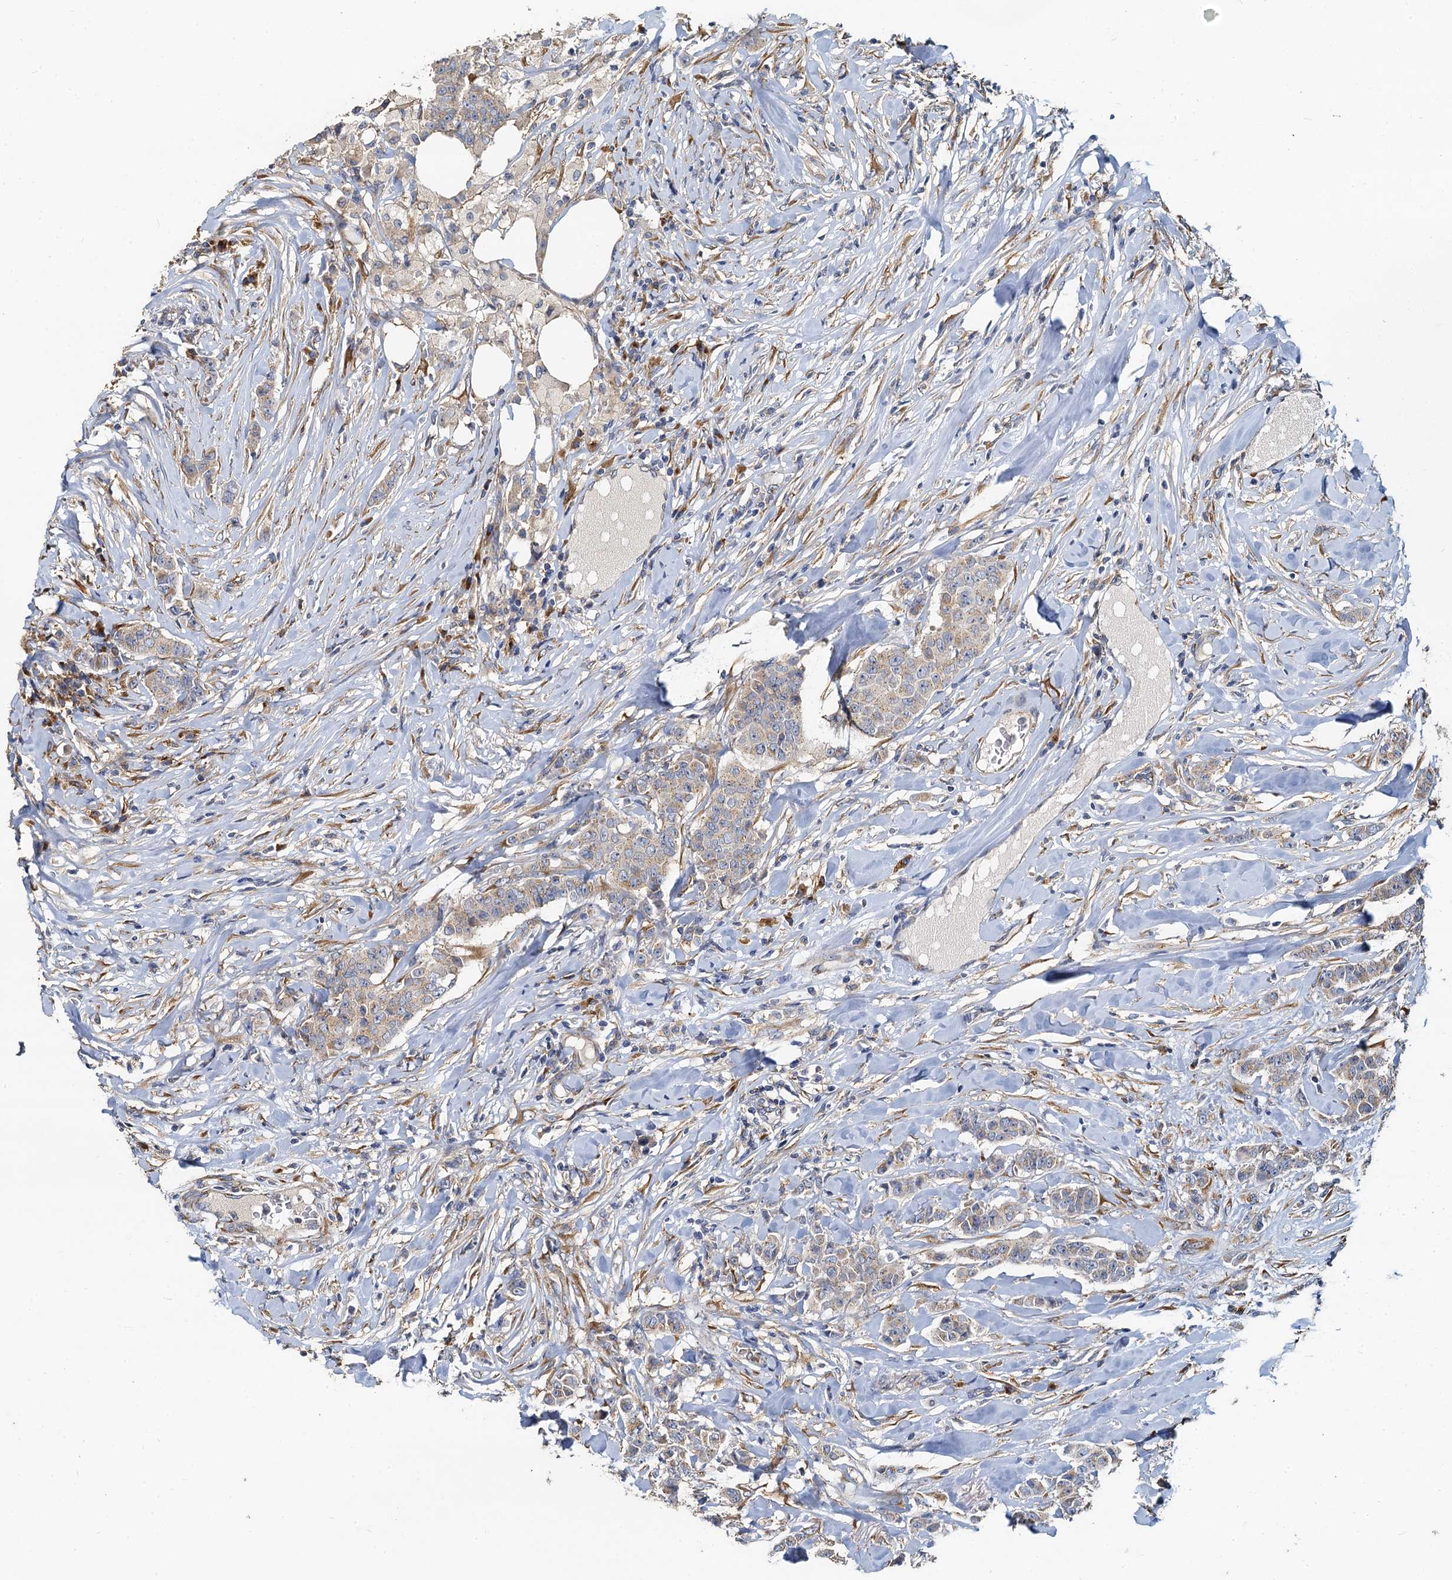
{"staining": {"intensity": "weak", "quantity": "25%-75%", "location": "cytoplasmic/membranous"}, "tissue": "breast cancer", "cell_type": "Tumor cells", "image_type": "cancer", "snomed": [{"axis": "morphology", "description": "Duct carcinoma"}, {"axis": "topography", "description": "Breast"}], "caption": "Tumor cells display weak cytoplasmic/membranous positivity in approximately 25%-75% of cells in breast cancer (invasive ductal carcinoma).", "gene": "NKAPD1", "patient": {"sex": "female", "age": 40}}